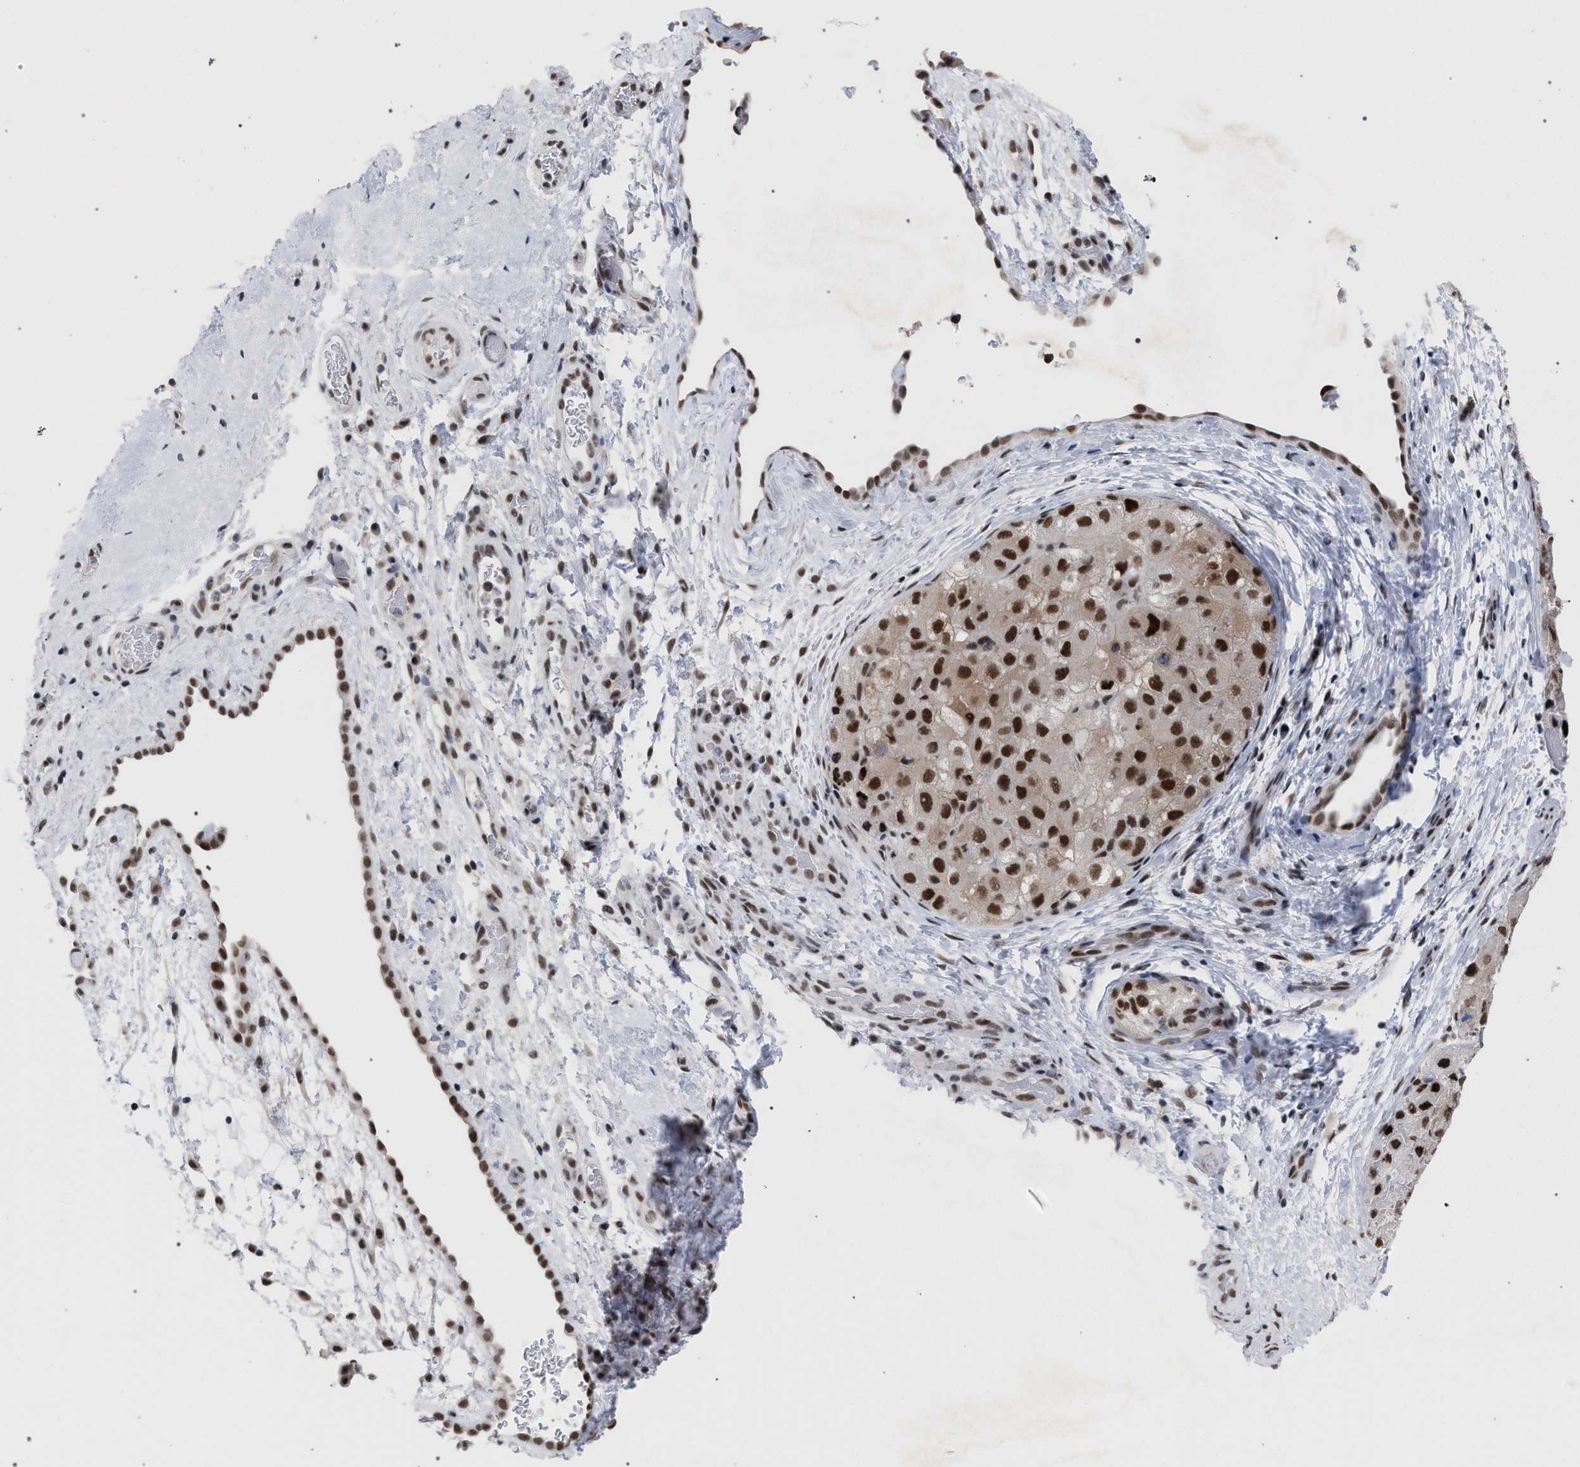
{"staining": {"intensity": "strong", "quantity": ">75%", "location": "nuclear"}, "tissue": "liver cancer", "cell_type": "Tumor cells", "image_type": "cancer", "snomed": [{"axis": "morphology", "description": "Carcinoma, Hepatocellular, NOS"}, {"axis": "topography", "description": "Liver"}], "caption": "A micrograph of liver cancer stained for a protein shows strong nuclear brown staining in tumor cells.", "gene": "SCAF4", "patient": {"sex": "male", "age": 80}}